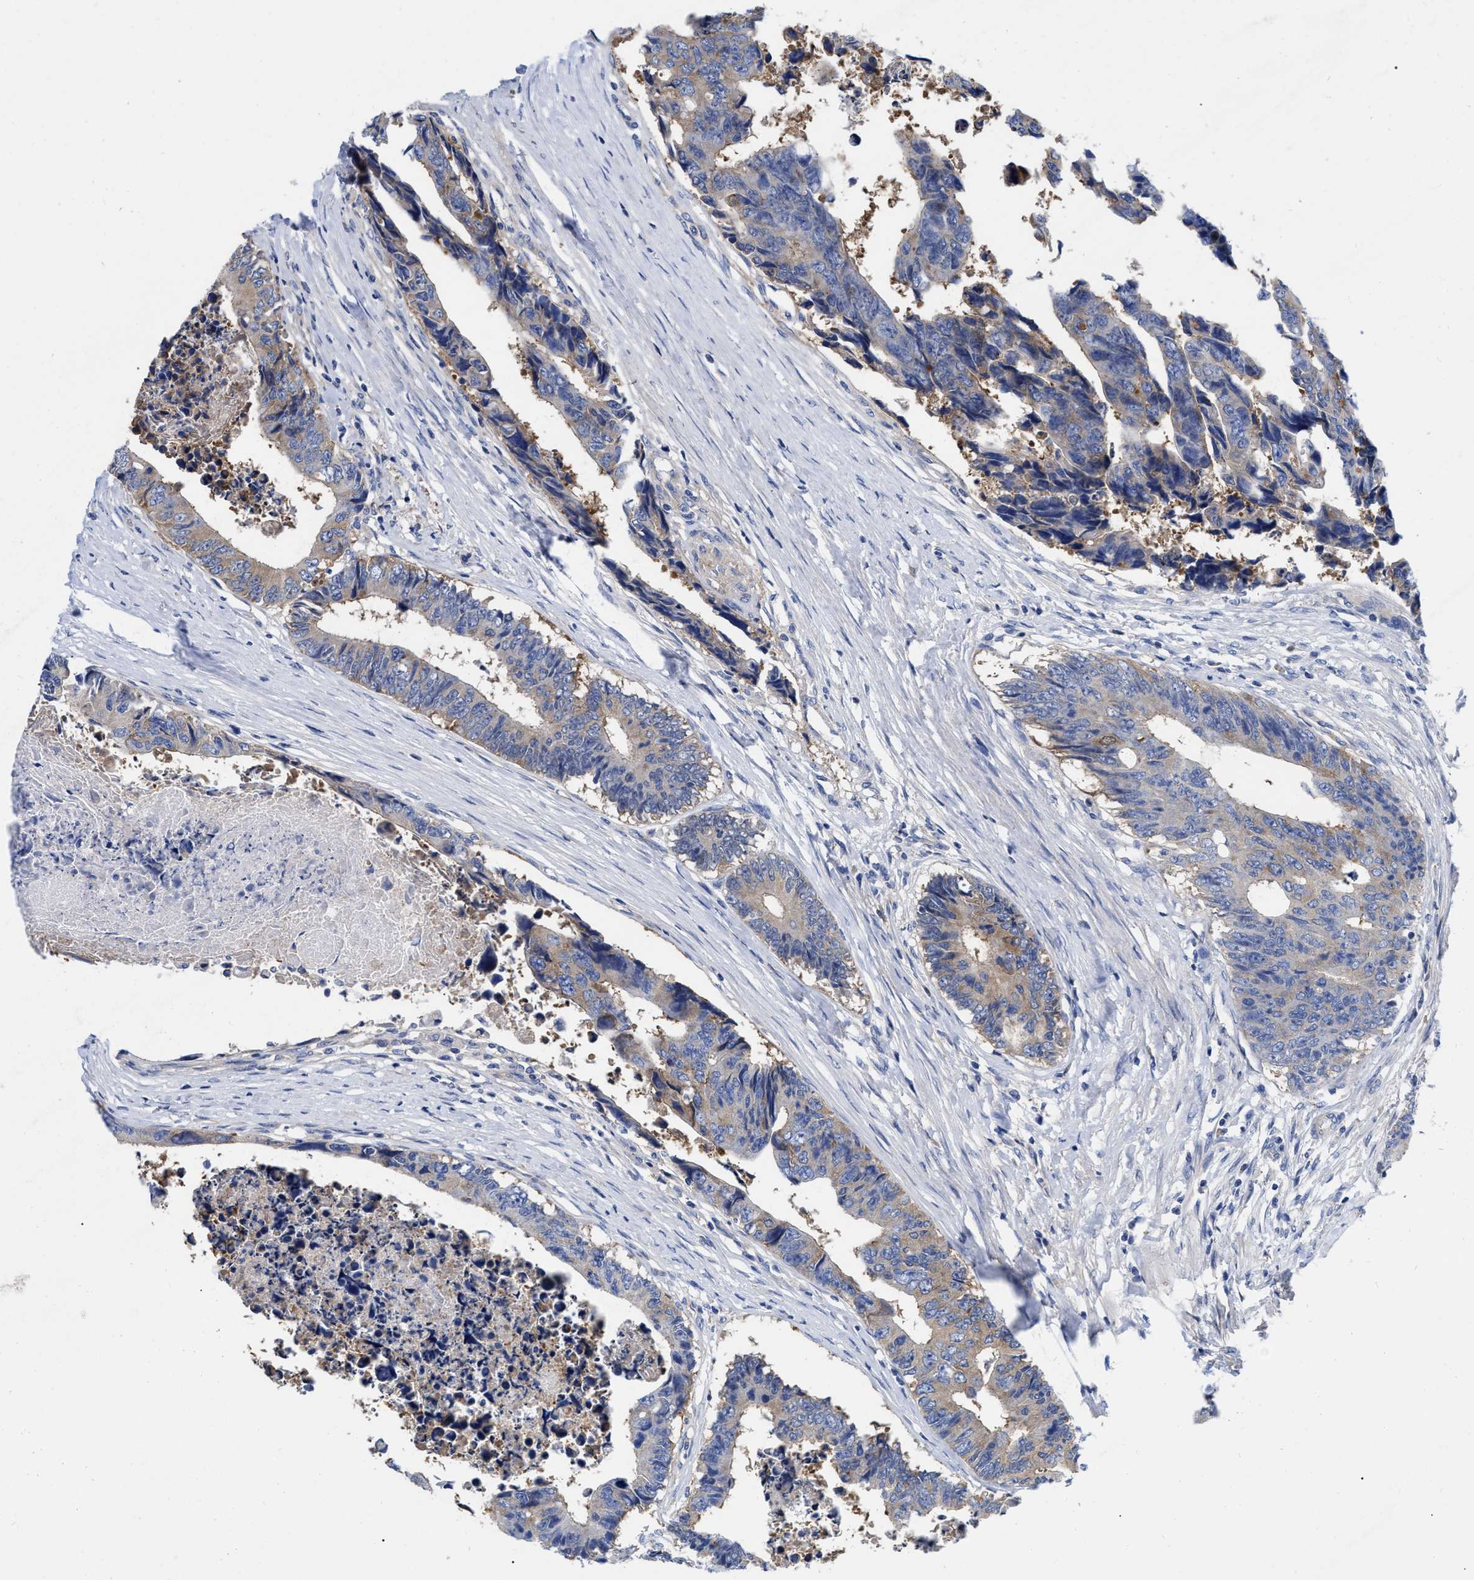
{"staining": {"intensity": "weak", "quantity": ">75%", "location": "cytoplasmic/membranous"}, "tissue": "colorectal cancer", "cell_type": "Tumor cells", "image_type": "cancer", "snomed": [{"axis": "morphology", "description": "Adenocarcinoma, NOS"}, {"axis": "topography", "description": "Rectum"}], "caption": "High-magnification brightfield microscopy of colorectal adenocarcinoma stained with DAB (brown) and counterstained with hematoxylin (blue). tumor cells exhibit weak cytoplasmic/membranous expression is identified in approximately>75% of cells.", "gene": "RBKS", "patient": {"sex": "male", "age": 84}}